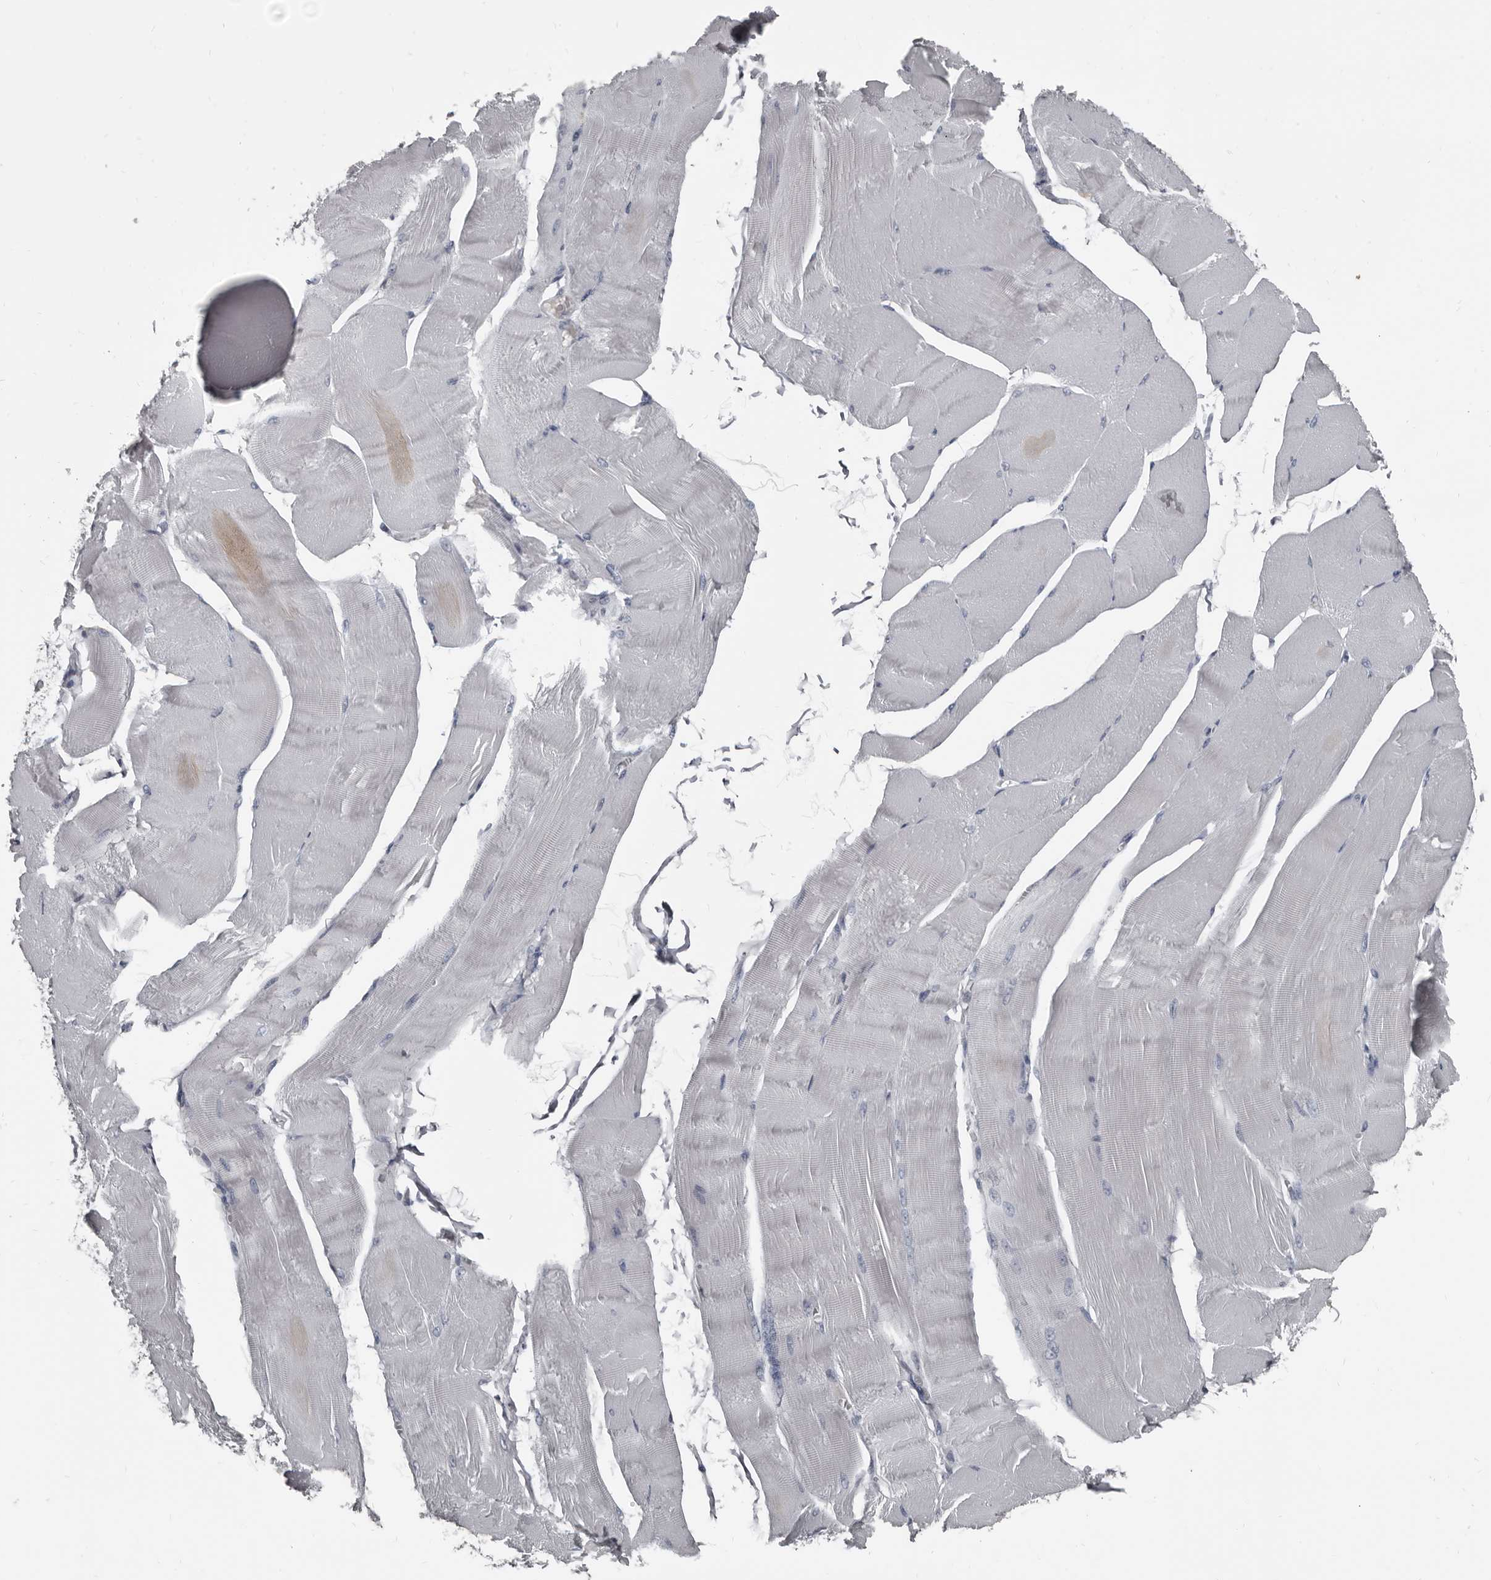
{"staining": {"intensity": "negative", "quantity": "none", "location": "none"}, "tissue": "skeletal muscle", "cell_type": "Myocytes", "image_type": "normal", "snomed": [{"axis": "morphology", "description": "Normal tissue, NOS"}, {"axis": "morphology", "description": "Basal cell carcinoma"}, {"axis": "topography", "description": "Skeletal muscle"}], "caption": "This is a image of immunohistochemistry staining of normal skeletal muscle, which shows no expression in myocytes.", "gene": "GREB1", "patient": {"sex": "female", "age": 64}}